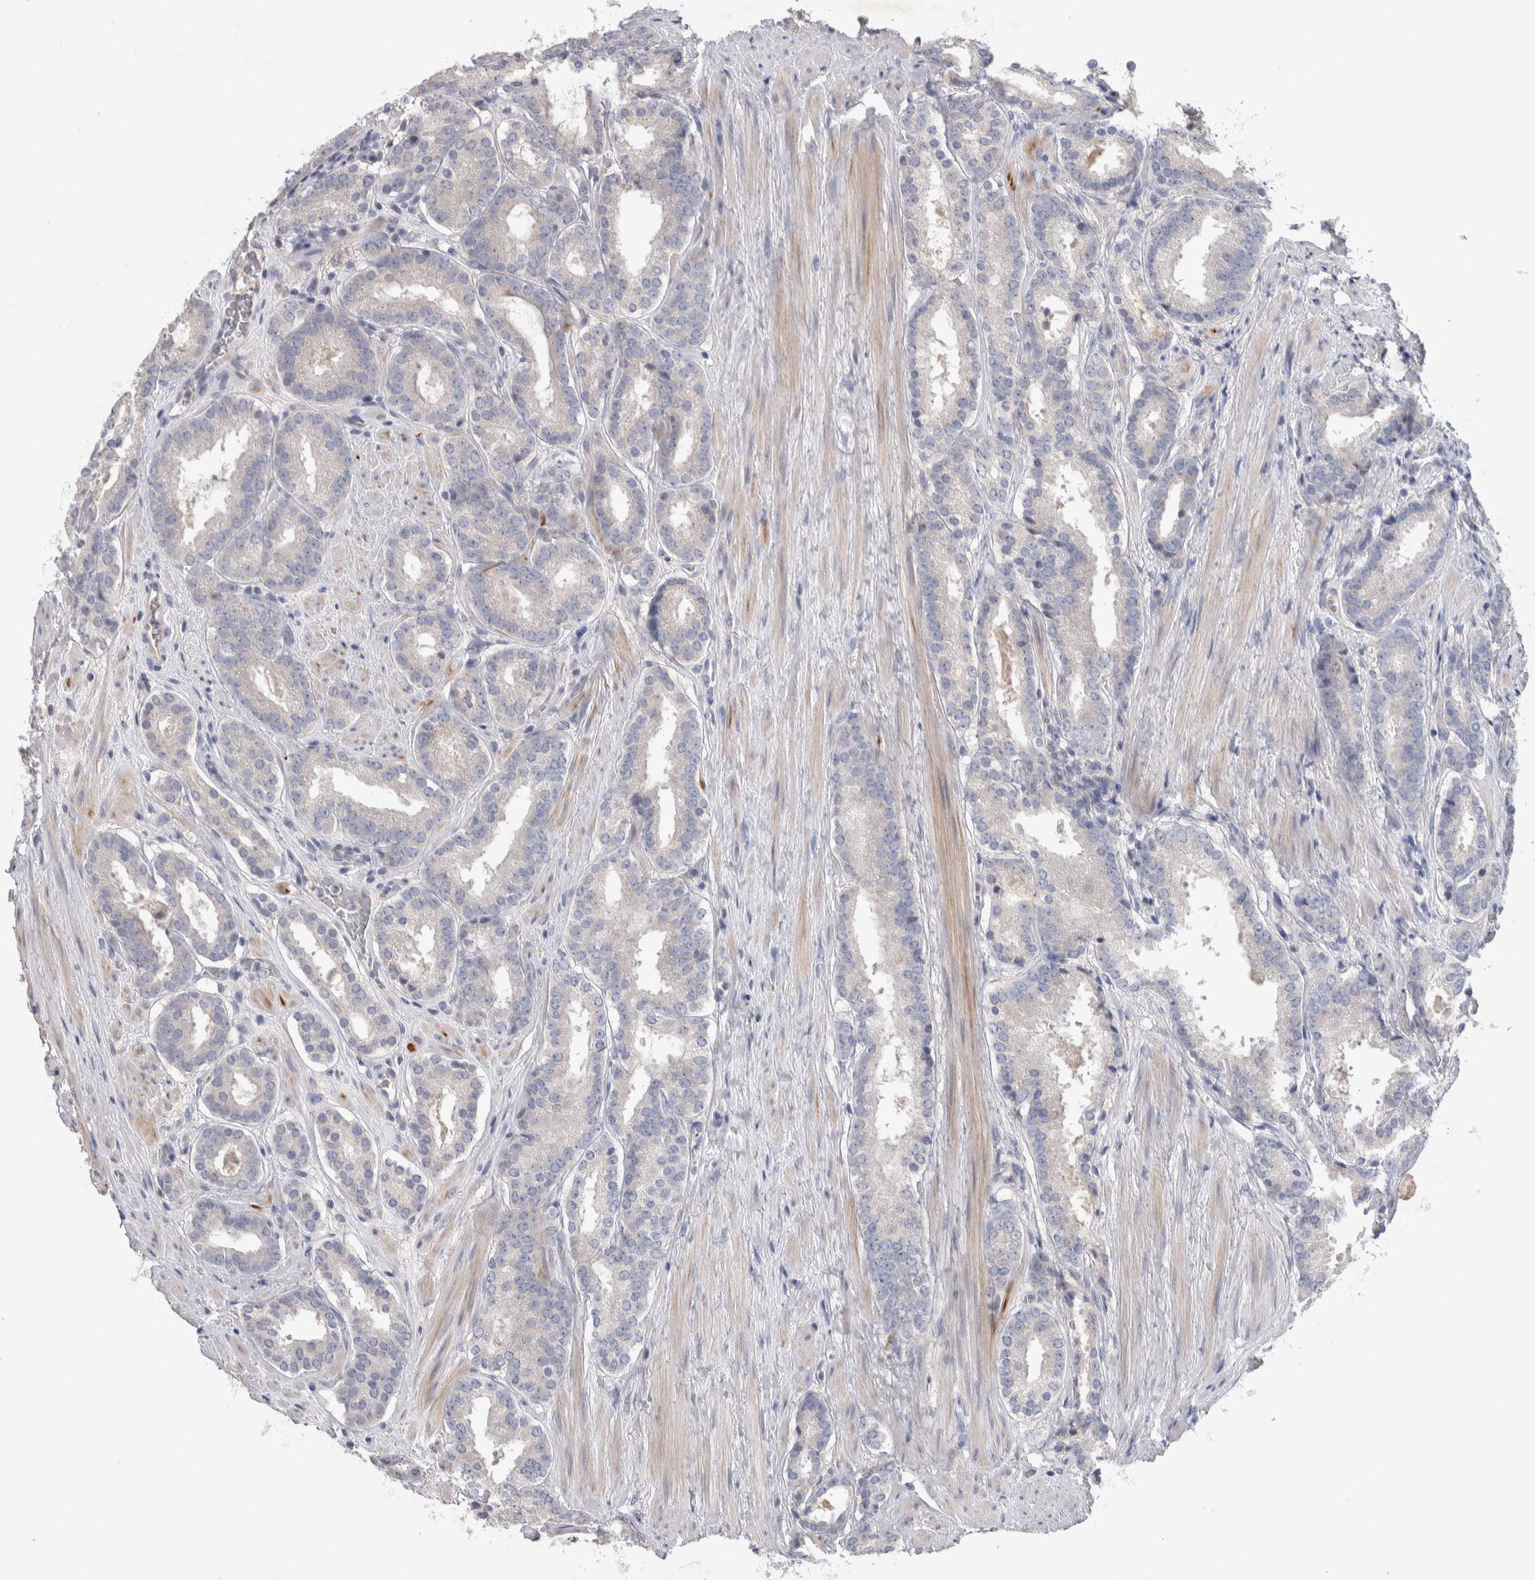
{"staining": {"intensity": "negative", "quantity": "none", "location": "none"}, "tissue": "prostate cancer", "cell_type": "Tumor cells", "image_type": "cancer", "snomed": [{"axis": "morphology", "description": "Adenocarcinoma, Low grade"}, {"axis": "topography", "description": "Prostate"}], "caption": "IHC image of neoplastic tissue: human prostate cancer stained with DAB (3,3'-diaminobenzidine) demonstrates no significant protein staining in tumor cells.", "gene": "CEP131", "patient": {"sex": "male", "age": 69}}